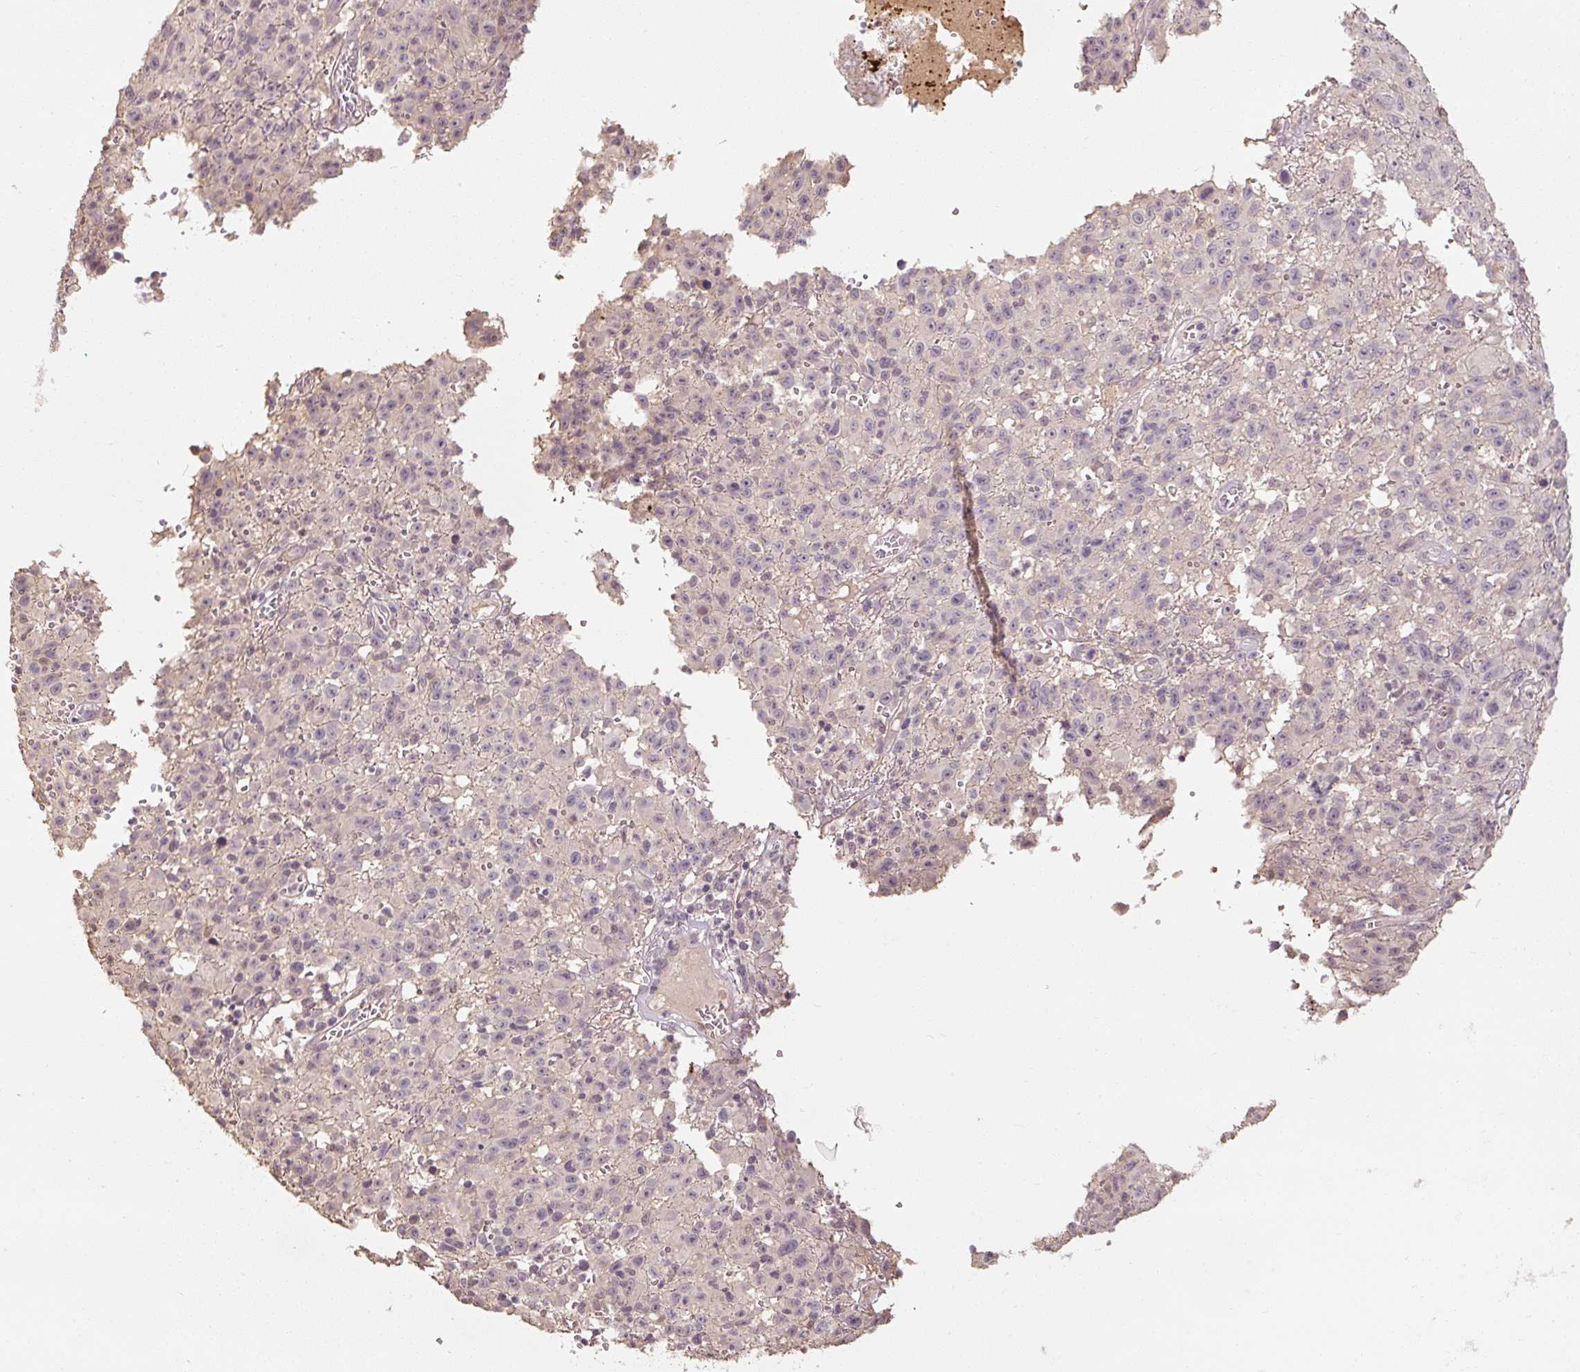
{"staining": {"intensity": "negative", "quantity": "none", "location": "none"}, "tissue": "melanoma", "cell_type": "Tumor cells", "image_type": "cancer", "snomed": [{"axis": "morphology", "description": "Malignant melanoma, NOS"}, {"axis": "topography", "description": "Skin"}], "caption": "There is no significant positivity in tumor cells of malignant melanoma. The staining was performed using DAB to visualize the protein expression in brown, while the nuclei were stained in blue with hematoxylin (Magnification: 20x).", "gene": "CFAP65", "patient": {"sex": "male", "age": 46}}